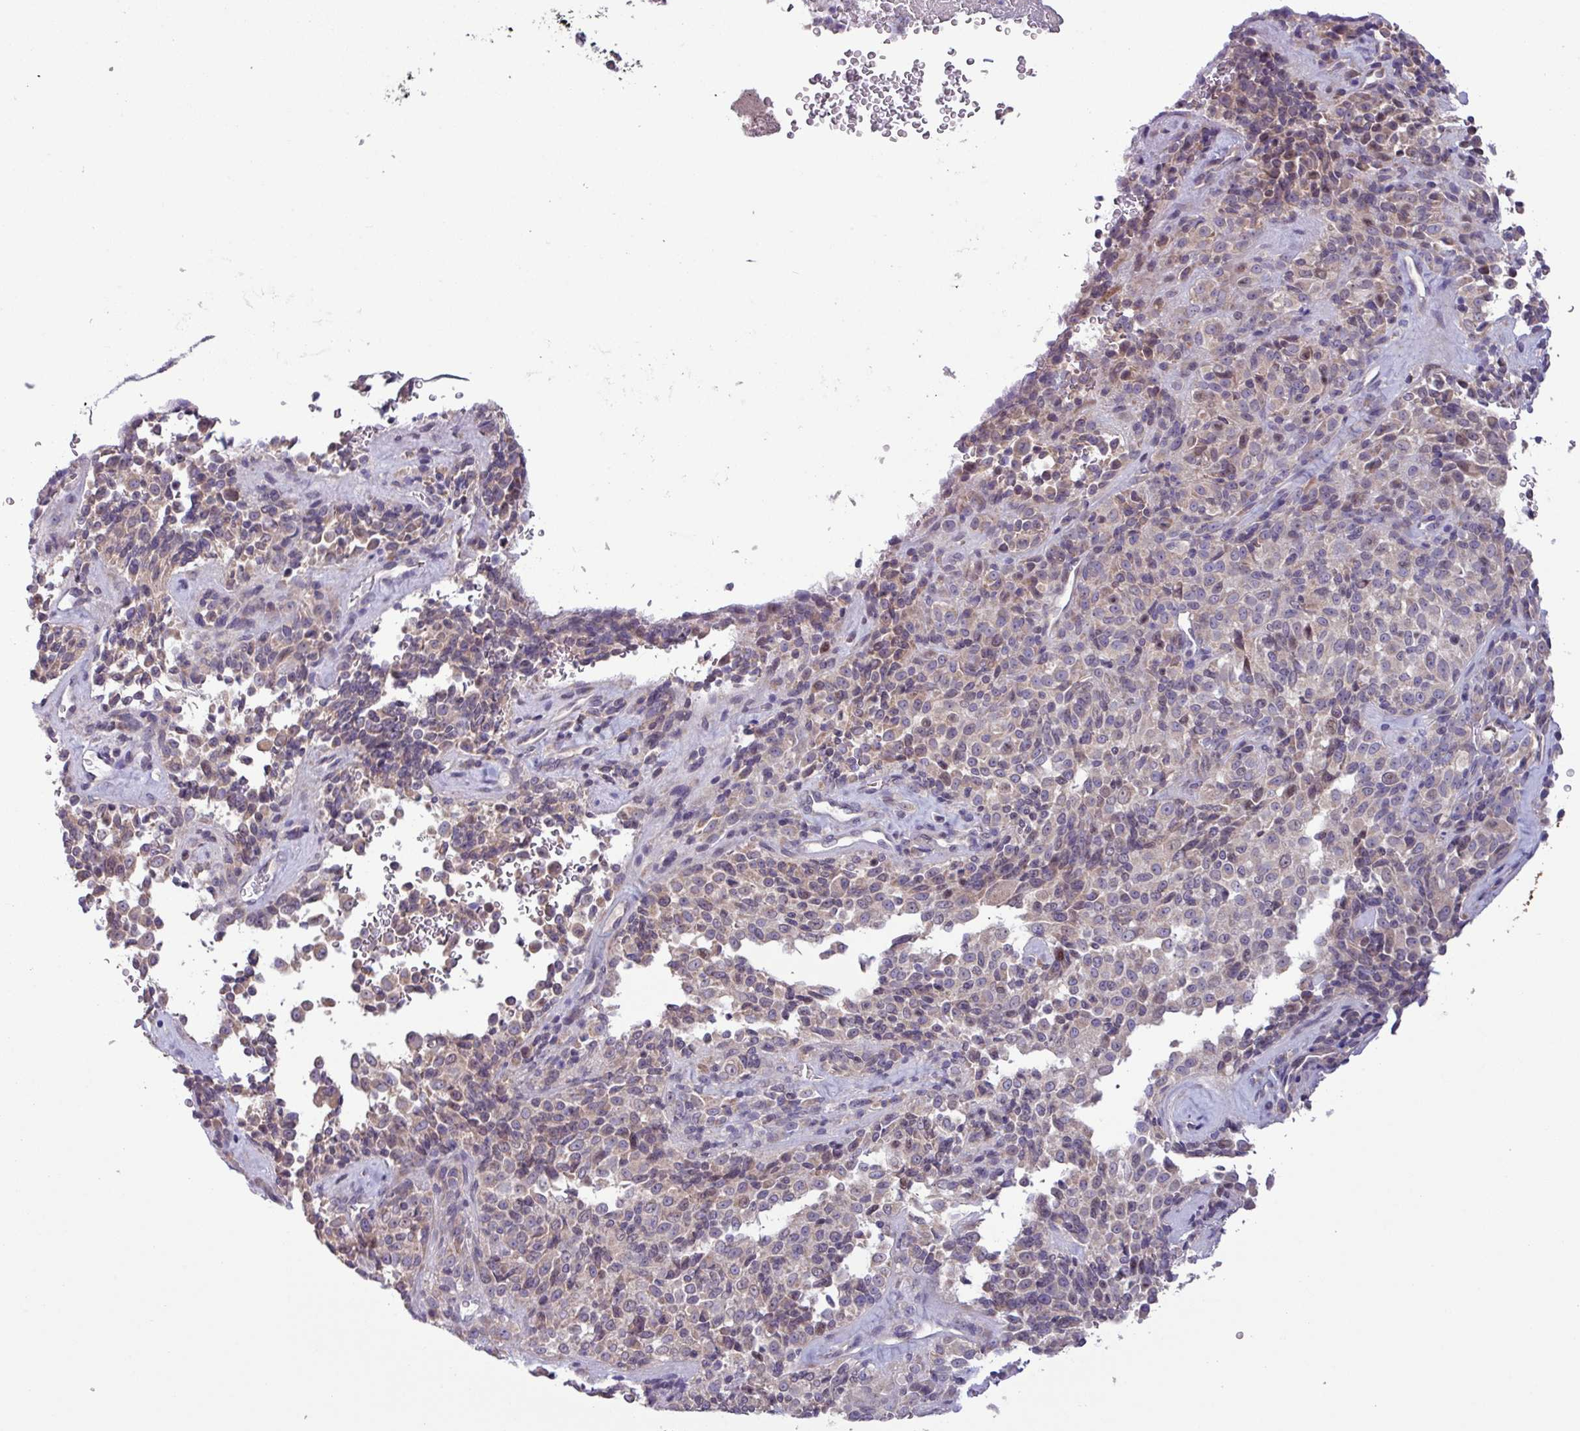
{"staining": {"intensity": "negative", "quantity": "none", "location": "none"}, "tissue": "melanoma", "cell_type": "Tumor cells", "image_type": "cancer", "snomed": [{"axis": "morphology", "description": "Malignant melanoma, Metastatic site"}, {"axis": "topography", "description": "Brain"}], "caption": "Image shows no protein staining in tumor cells of malignant melanoma (metastatic site) tissue.", "gene": "C20orf27", "patient": {"sex": "female", "age": 56}}